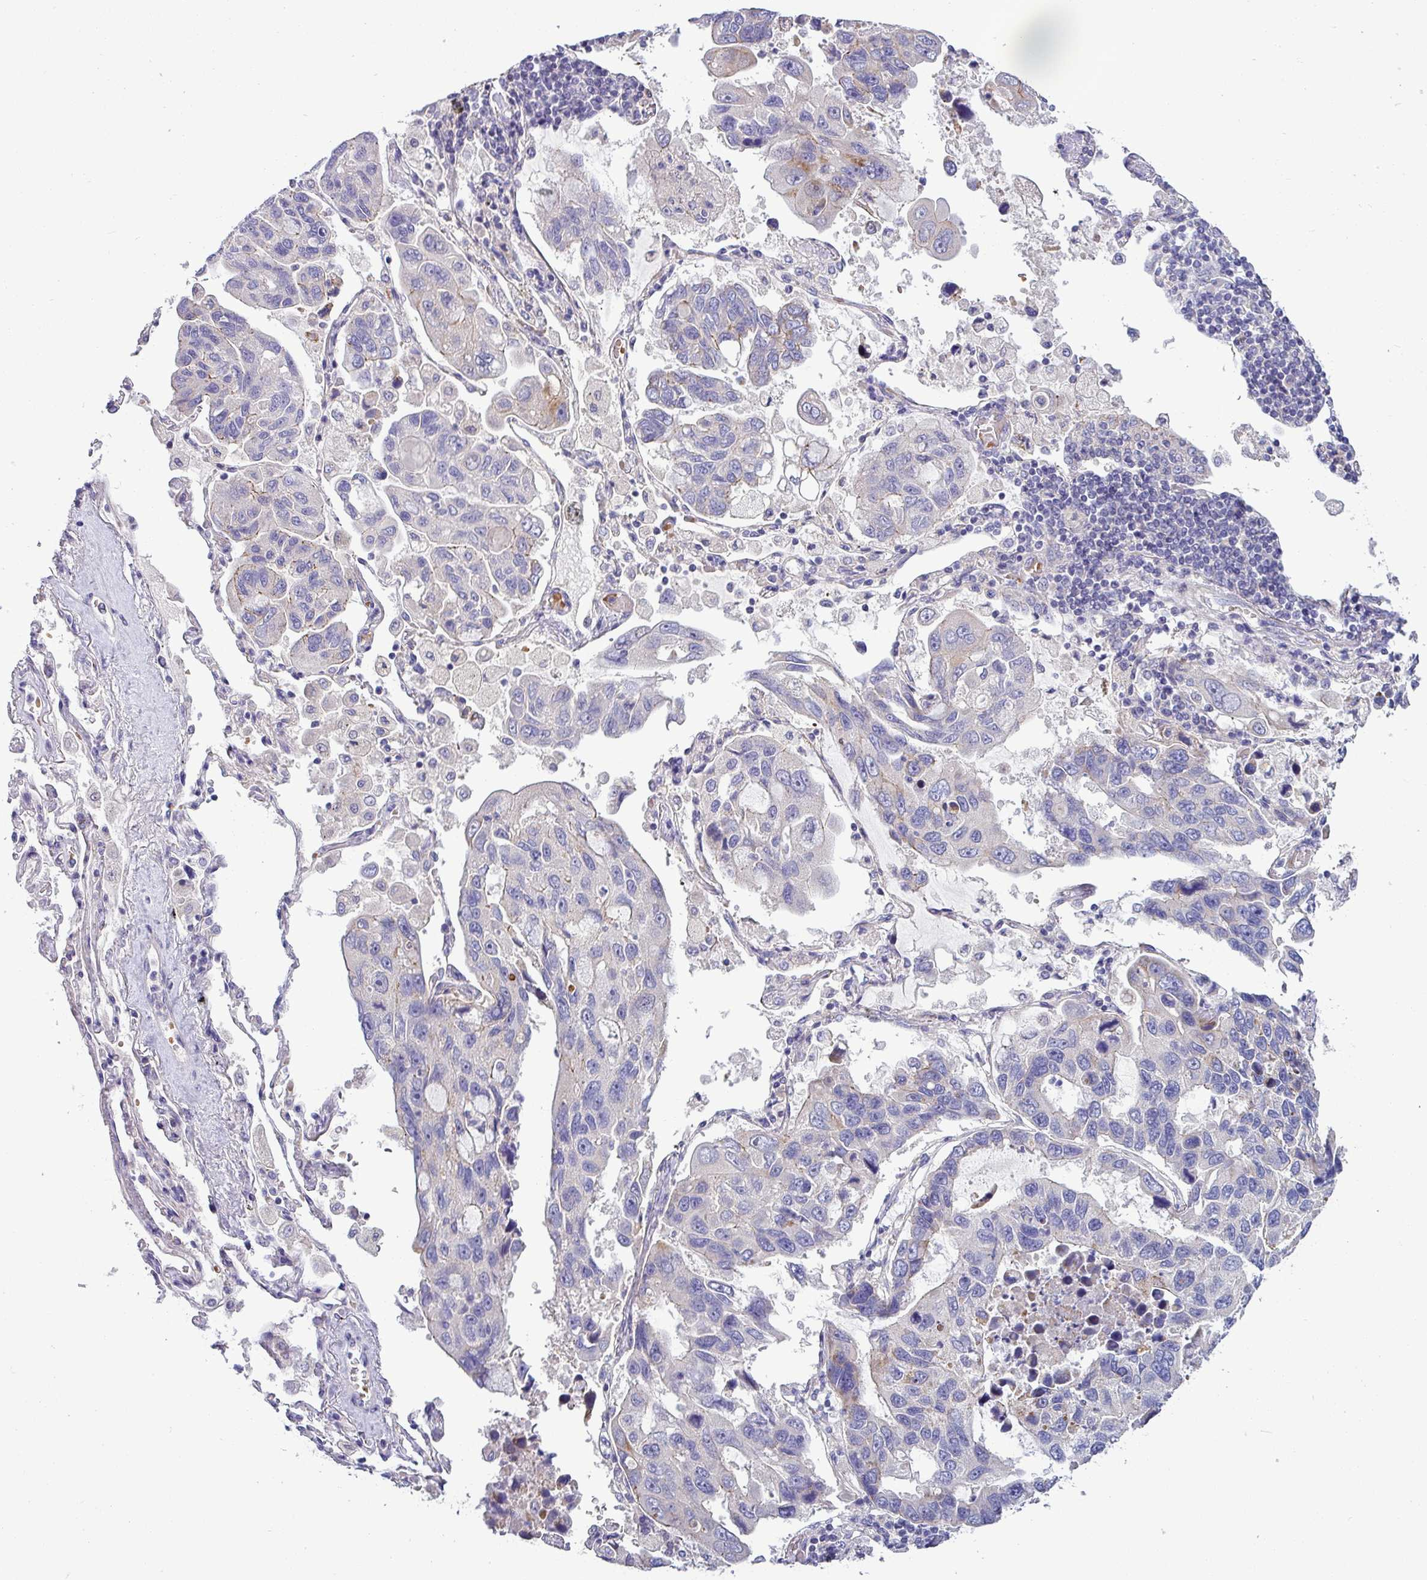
{"staining": {"intensity": "weak", "quantity": "<25%", "location": "cytoplasmic/membranous"}, "tissue": "lung cancer", "cell_type": "Tumor cells", "image_type": "cancer", "snomed": [{"axis": "morphology", "description": "Adenocarcinoma, NOS"}, {"axis": "topography", "description": "Lung"}], "caption": "Immunohistochemistry (IHC) micrograph of neoplastic tissue: lung cancer (adenocarcinoma) stained with DAB (3,3'-diaminobenzidine) demonstrates no significant protein staining in tumor cells. (IHC, brightfield microscopy, high magnification).", "gene": "ACAP3", "patient": {"sex": "male", "age": 64}}